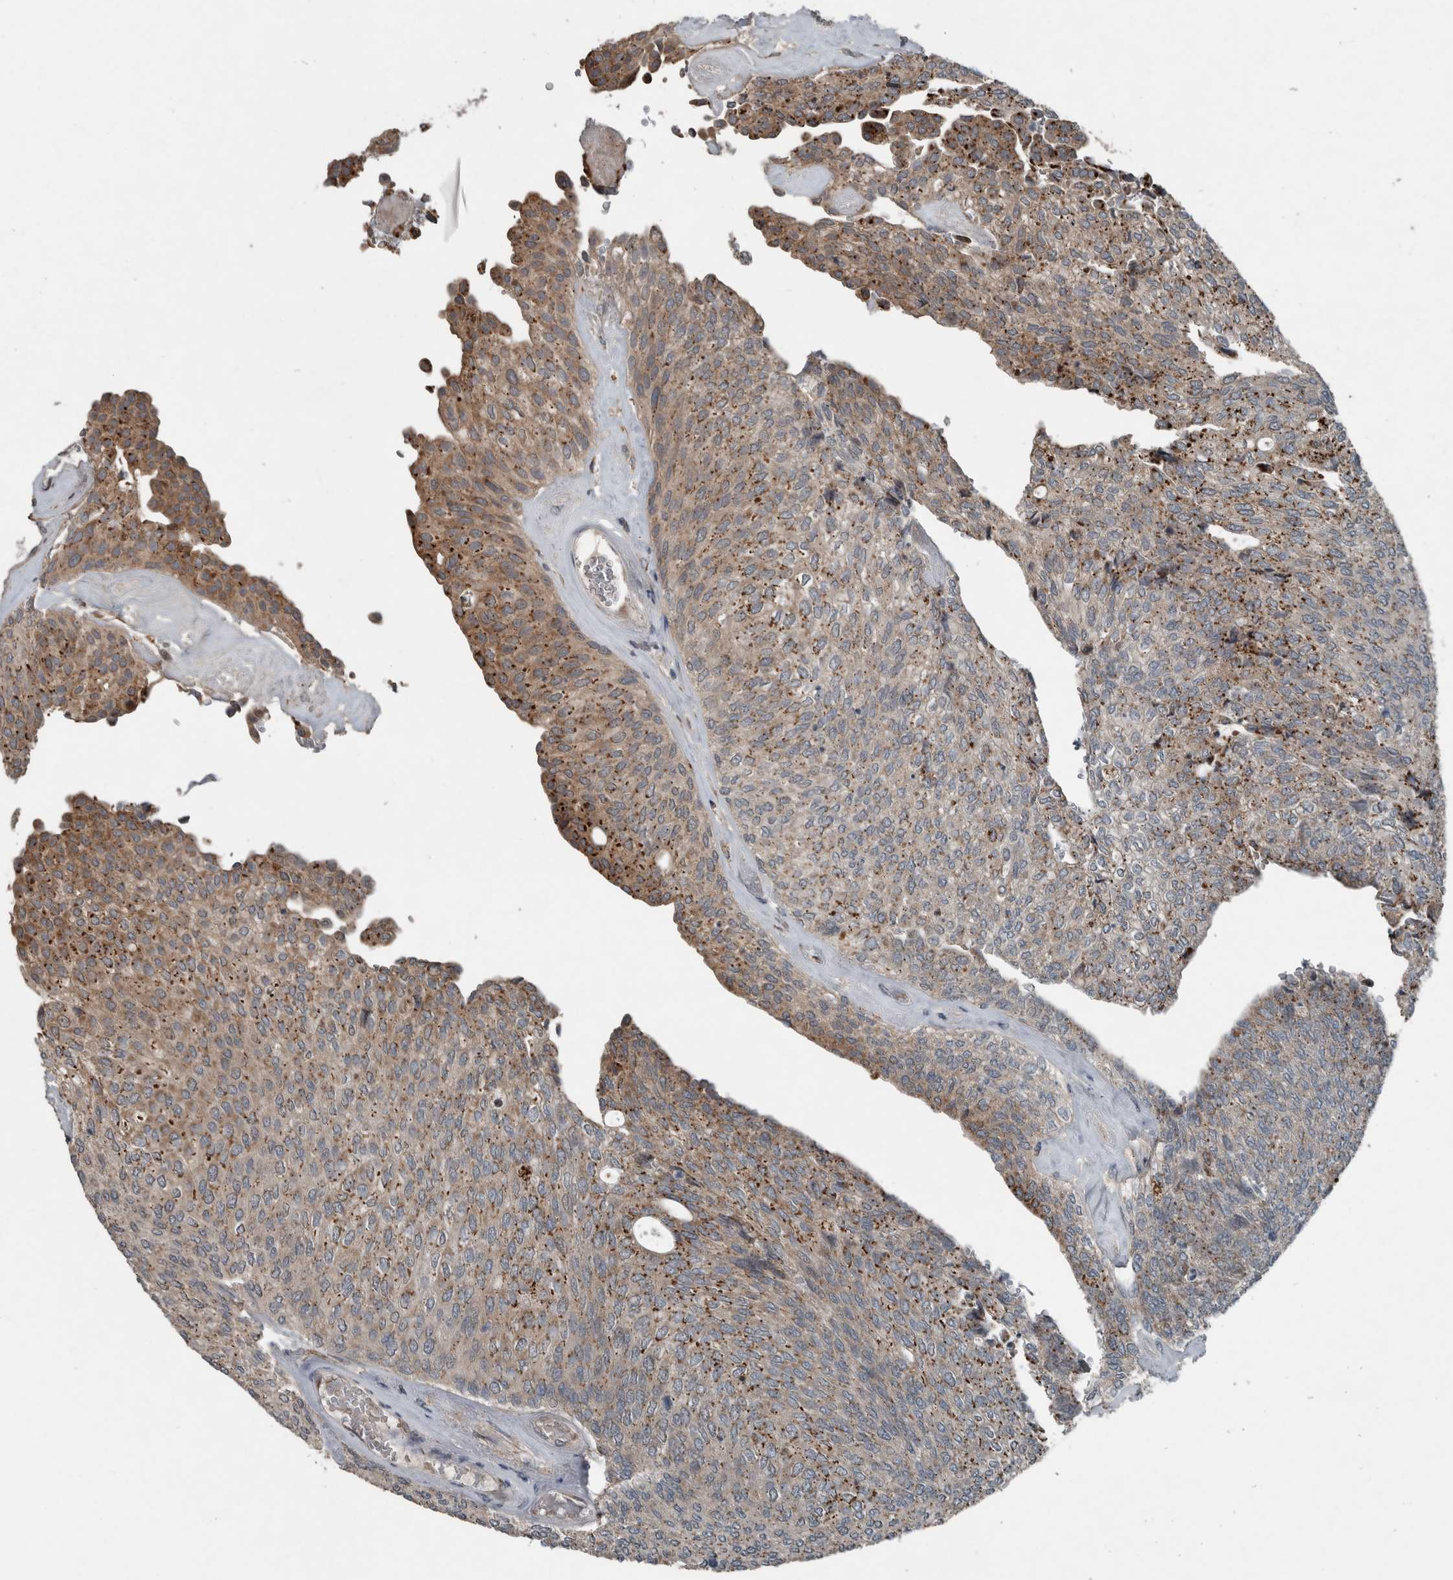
{"staining": {"intensity": "moderate", "quantity": ">75%", "location": "cytoplasmic/membranous"}, "tissue": "urothelial cancer", "cell_type": "Tumor cells", "image_type": "cancer", "snomed": [{"axis": "morphology", "description": "Urothelial carcinoma, Low grade"}, {"axis": "topography", "description": "Urinary bladder"}], "caption": "Urothelial cancer tissue displays moderate cytoplasmic/membranous expression in approximately >75% of tumor cells", "gene": "ZNF345", "patient": {"sex": "female", "age": 79}}